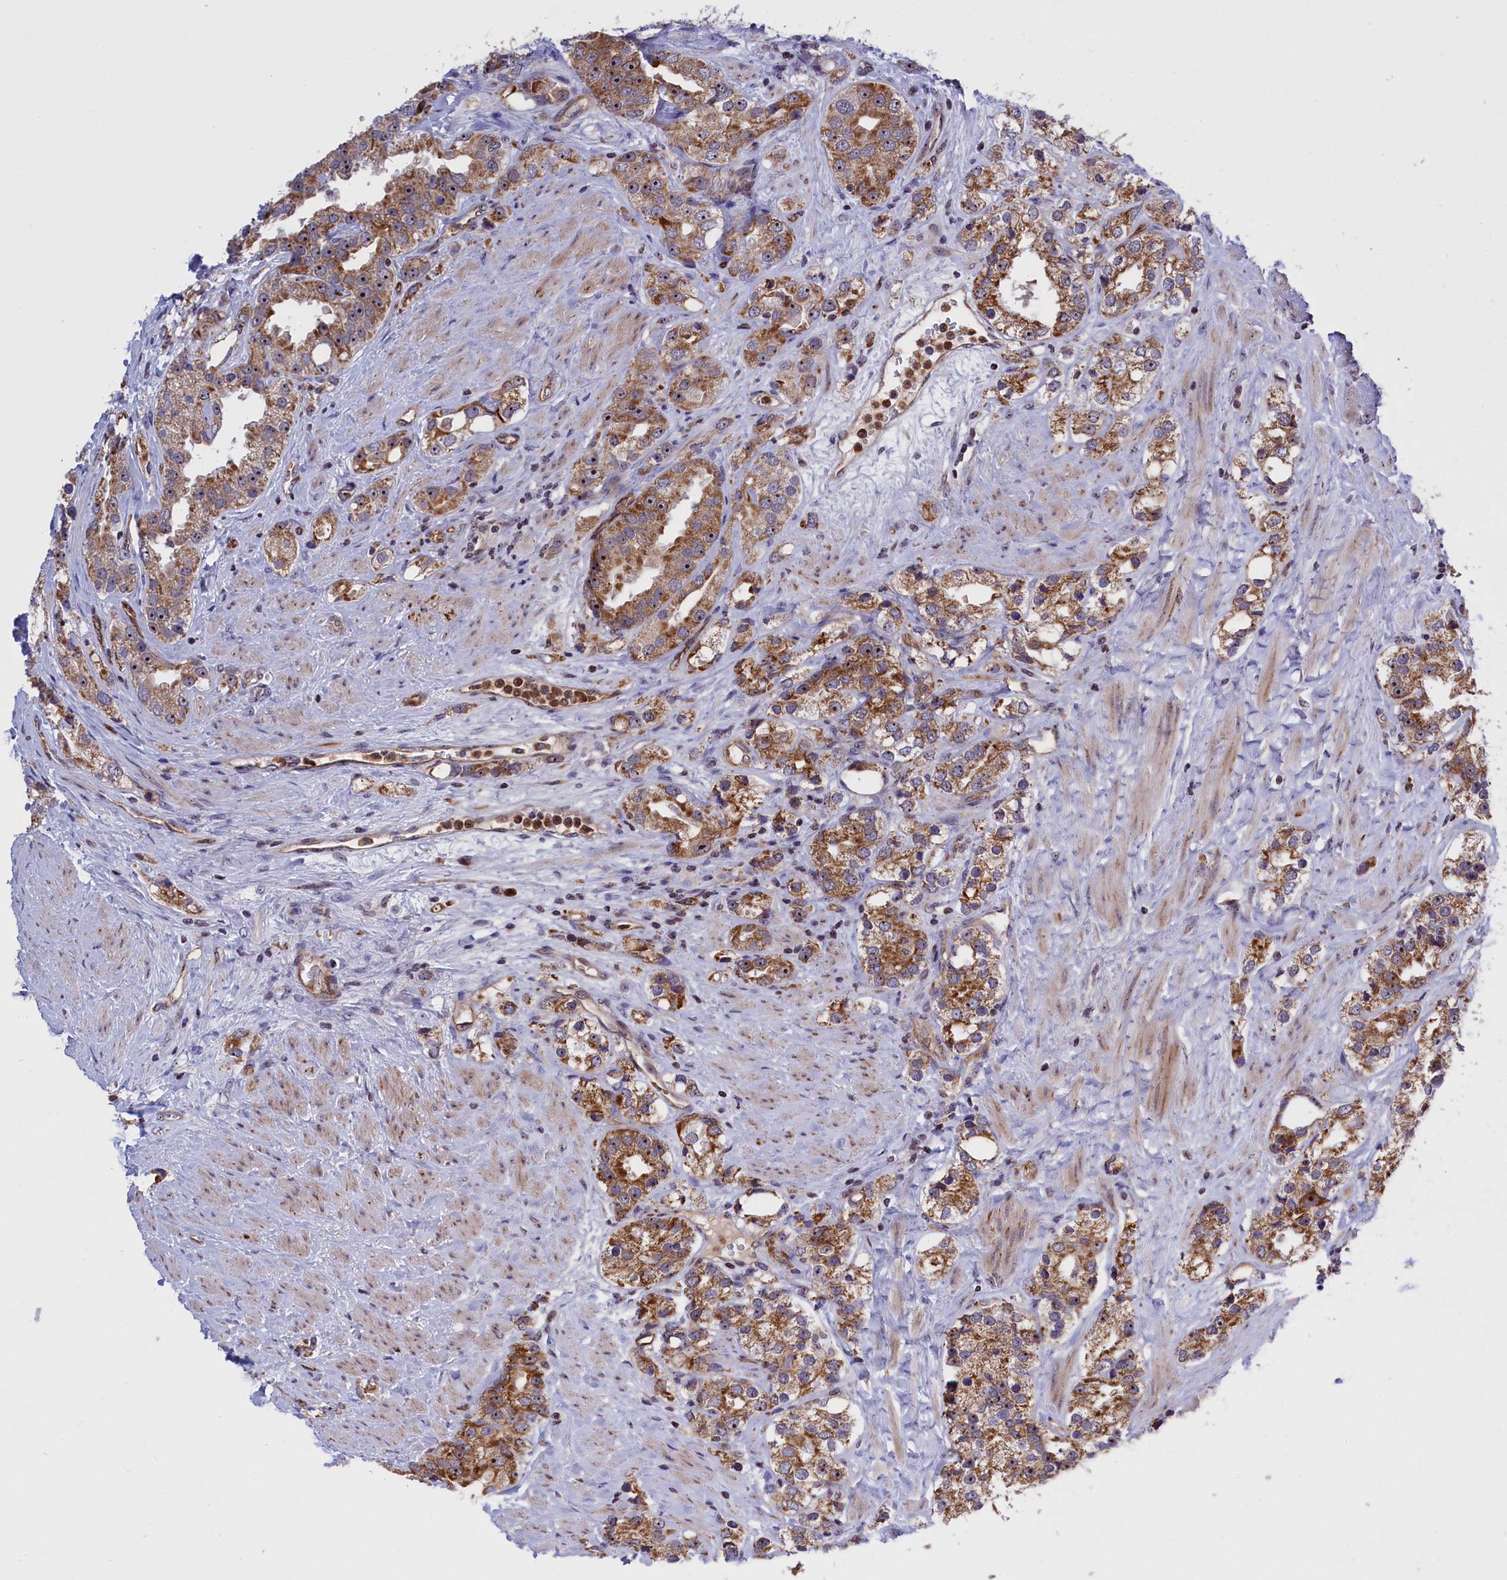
{"staining": {"intensity": "moderate", "quantity": ">75%", "location": "cytoplasmic/membranous,nuclear"}, "tissue": "prostate cancer", "cell_type": "Tumor cells", "image_type": "cancer", "snomed": [{"axis": "morphology", "description": "Adenocarcinoma, NOS"}, {"axis": "topography", "description": "Prostate"}], "caption": "Moderate cytoplasmic/membranous and nuclear protein positivity is identified in approximately >75% of tumor cells in prostate cancer (adenocarcinoma).", "gene": "MPND", "patient": {"sex": "male", "age": 79}}